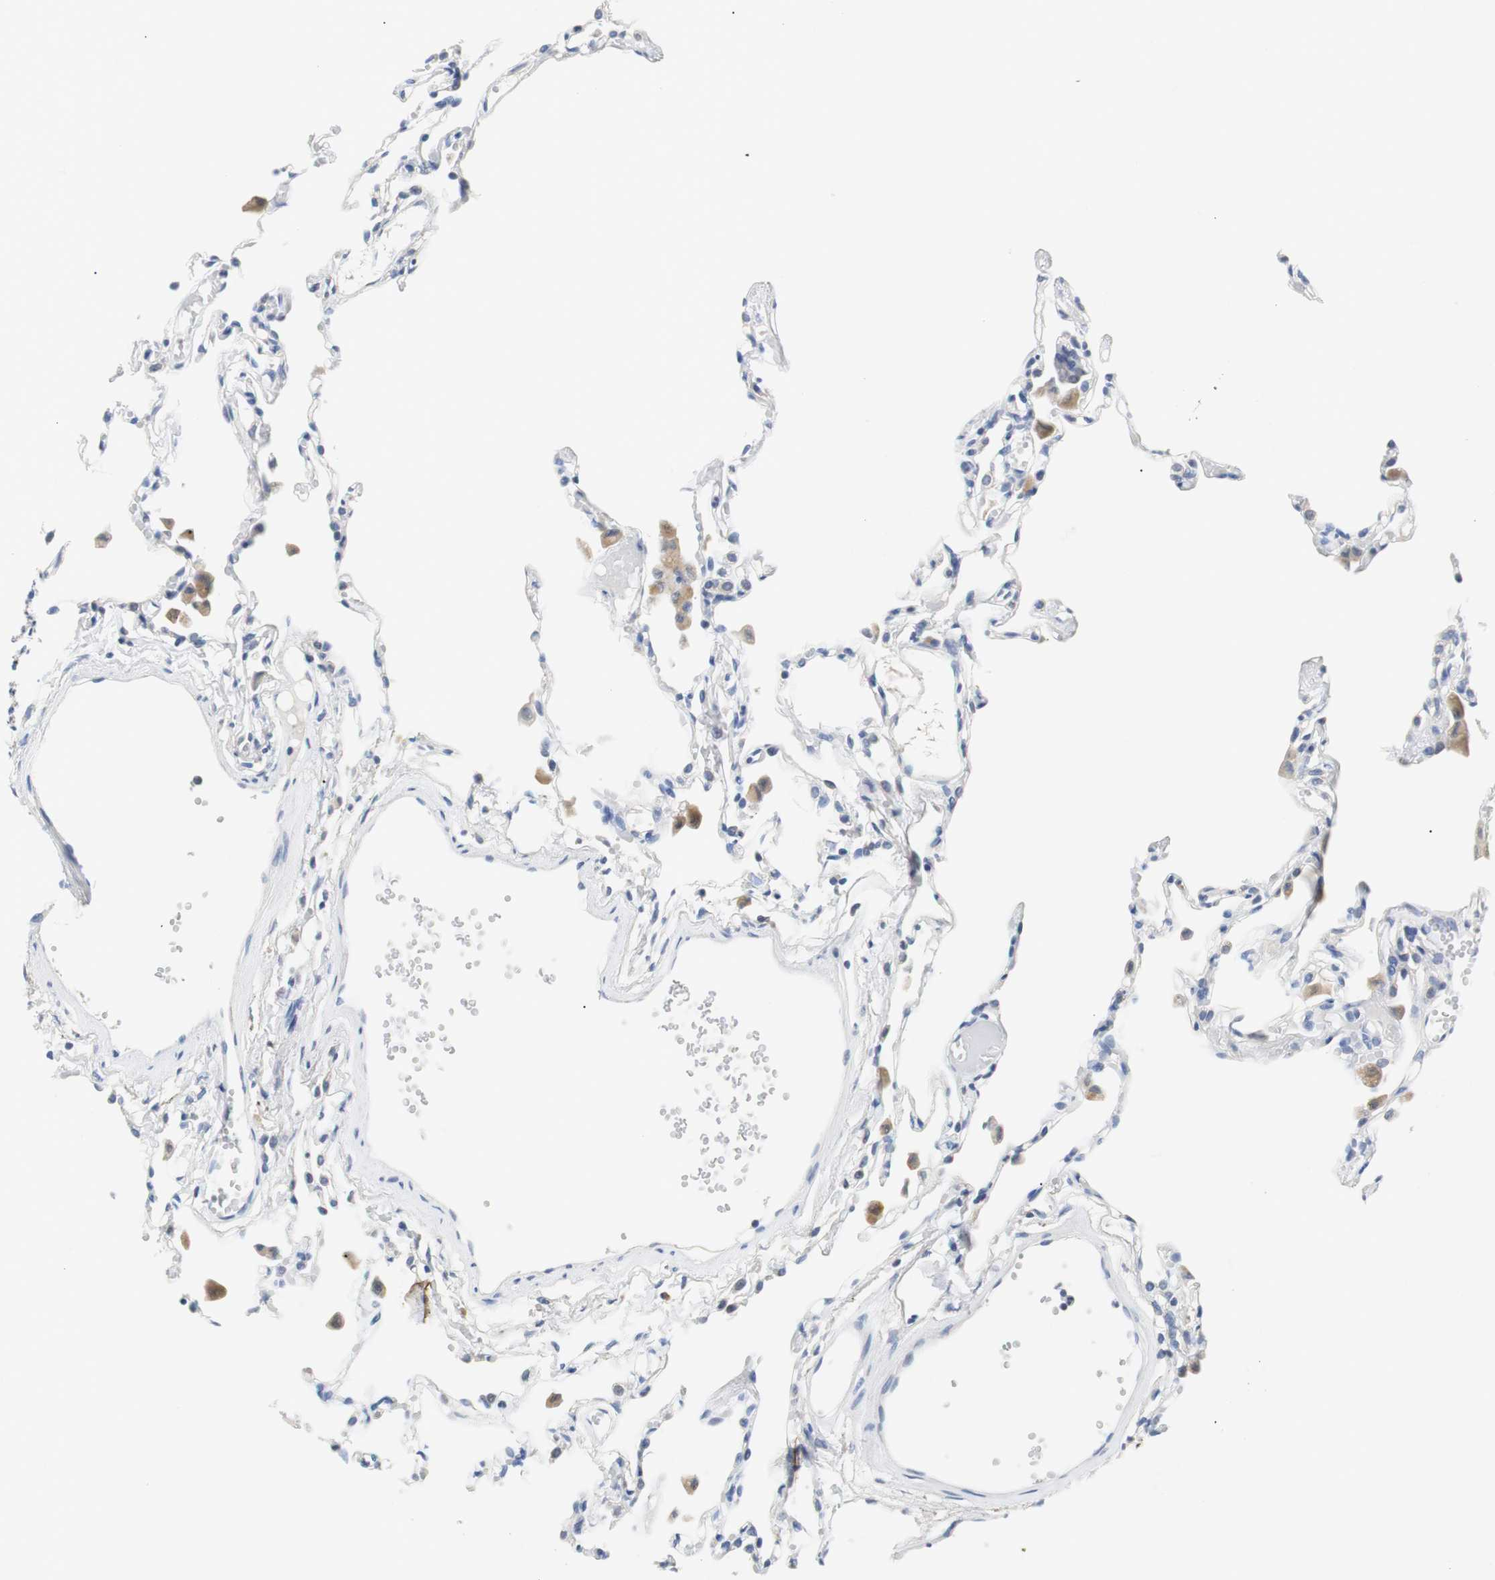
{"staining": {"intensity": "negative", "quantity": "none", "location": "none"}, "tissue": "lung", "cell_type": "Alveolar cells", "image_type": "normal", "snomed": [{"axis": "morphology", "description": "Normal tissue, NOS"}, {"axis": "topography", "description": "Lung"}], "caption": "IHC of benign lung displays no positivity in alveolar cells.", "gene": "PCK1", "patient": {"sex": "female", "age": 49}}